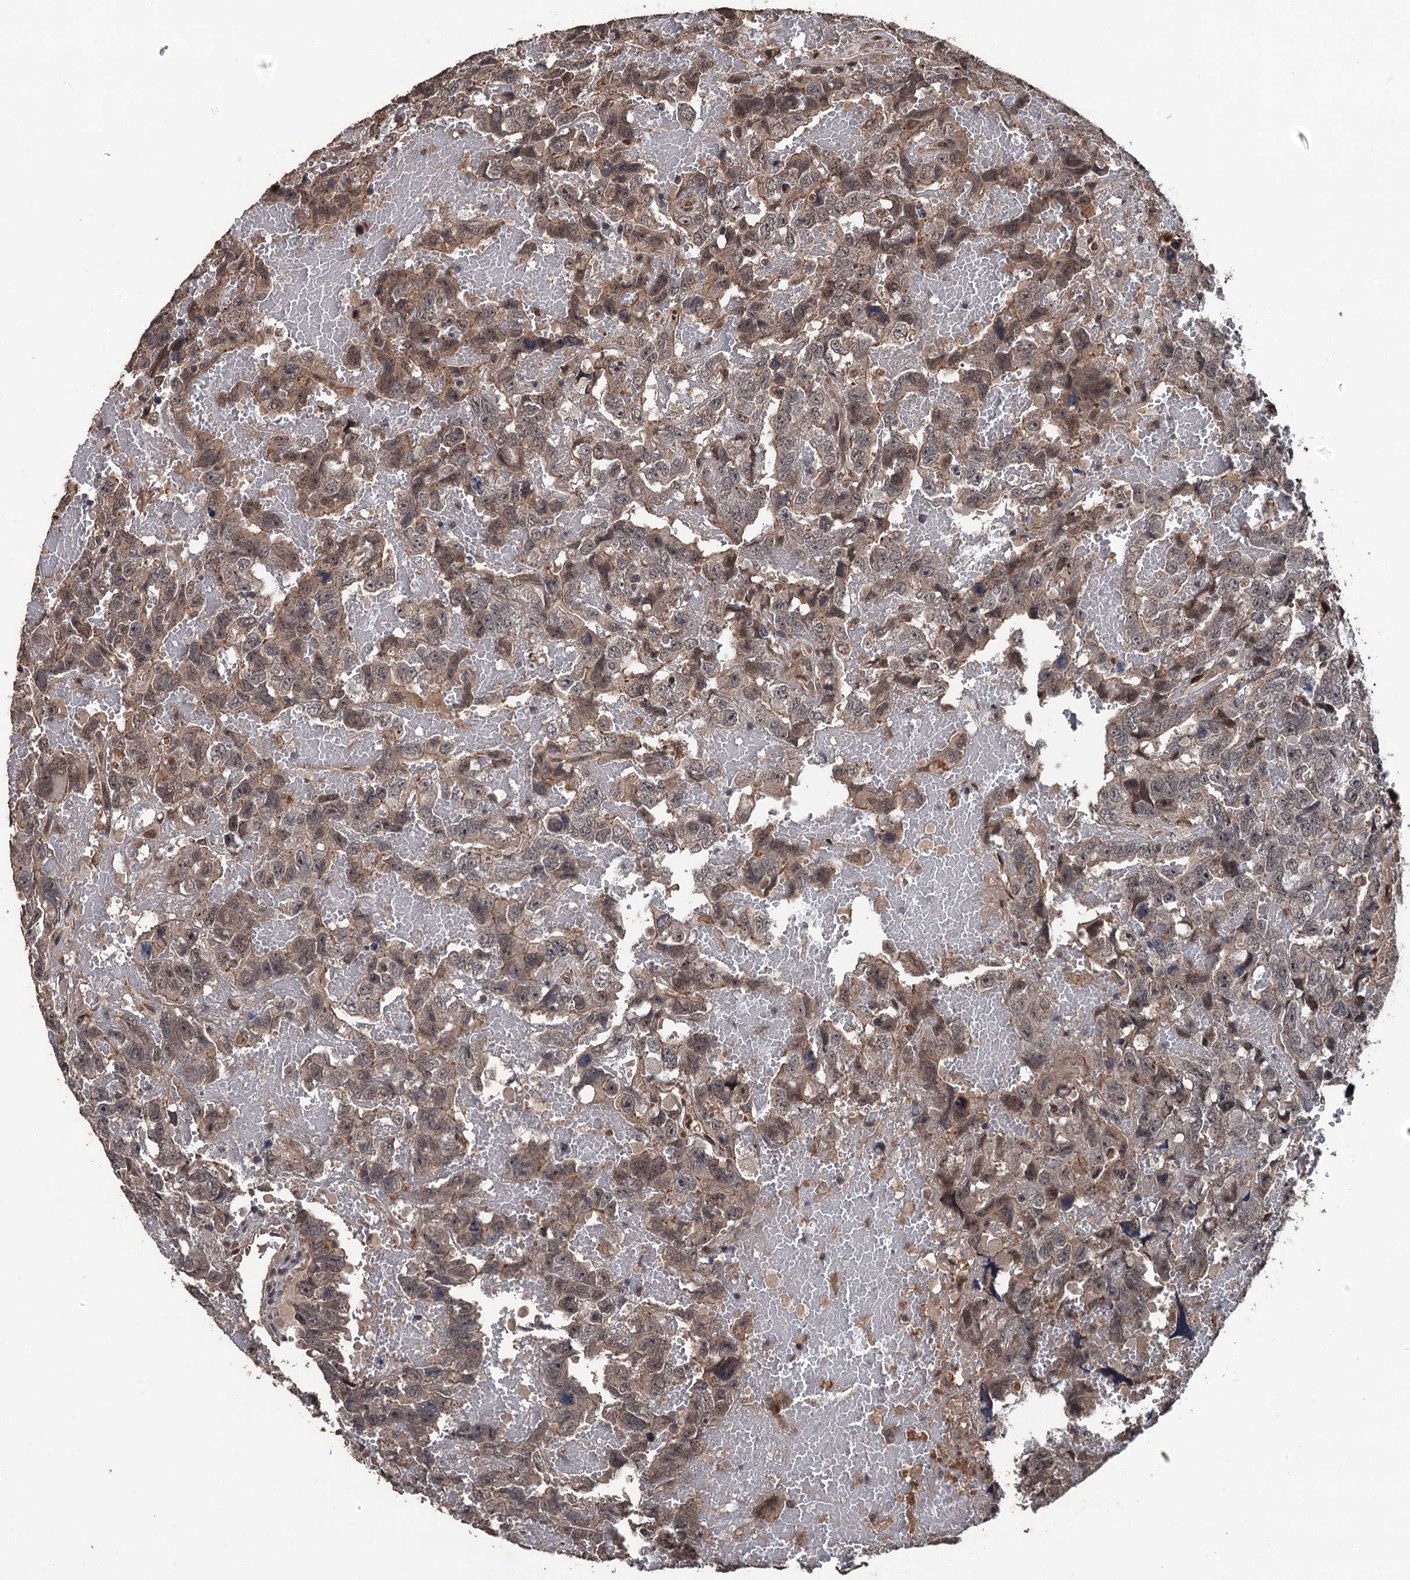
{"staining": {"intensity": "weak", "quantity": ">75%", "location": "cytoplasmic/membranous,nuclear"}, "tissue": "testis cancer", "cell_type": "Tumor cells", "image_type": "cancer", "snomed": [{"axis": "morphology", "description": "Carcinoma, Embryonal, NOS"}, {"axis": "topography", "description": "Testis"}], "caption": "Immunohistochemical staining of testis embryonal carcinoma reveals low levels of weak cytoplasmic/membranous and nuclear staining in approximately >75% of tumor cells. (Brightfield microscopy of DAB IHC at high magnification).", "gene": "ZNF438", "patient": {"sex": "male", "age": 45}}